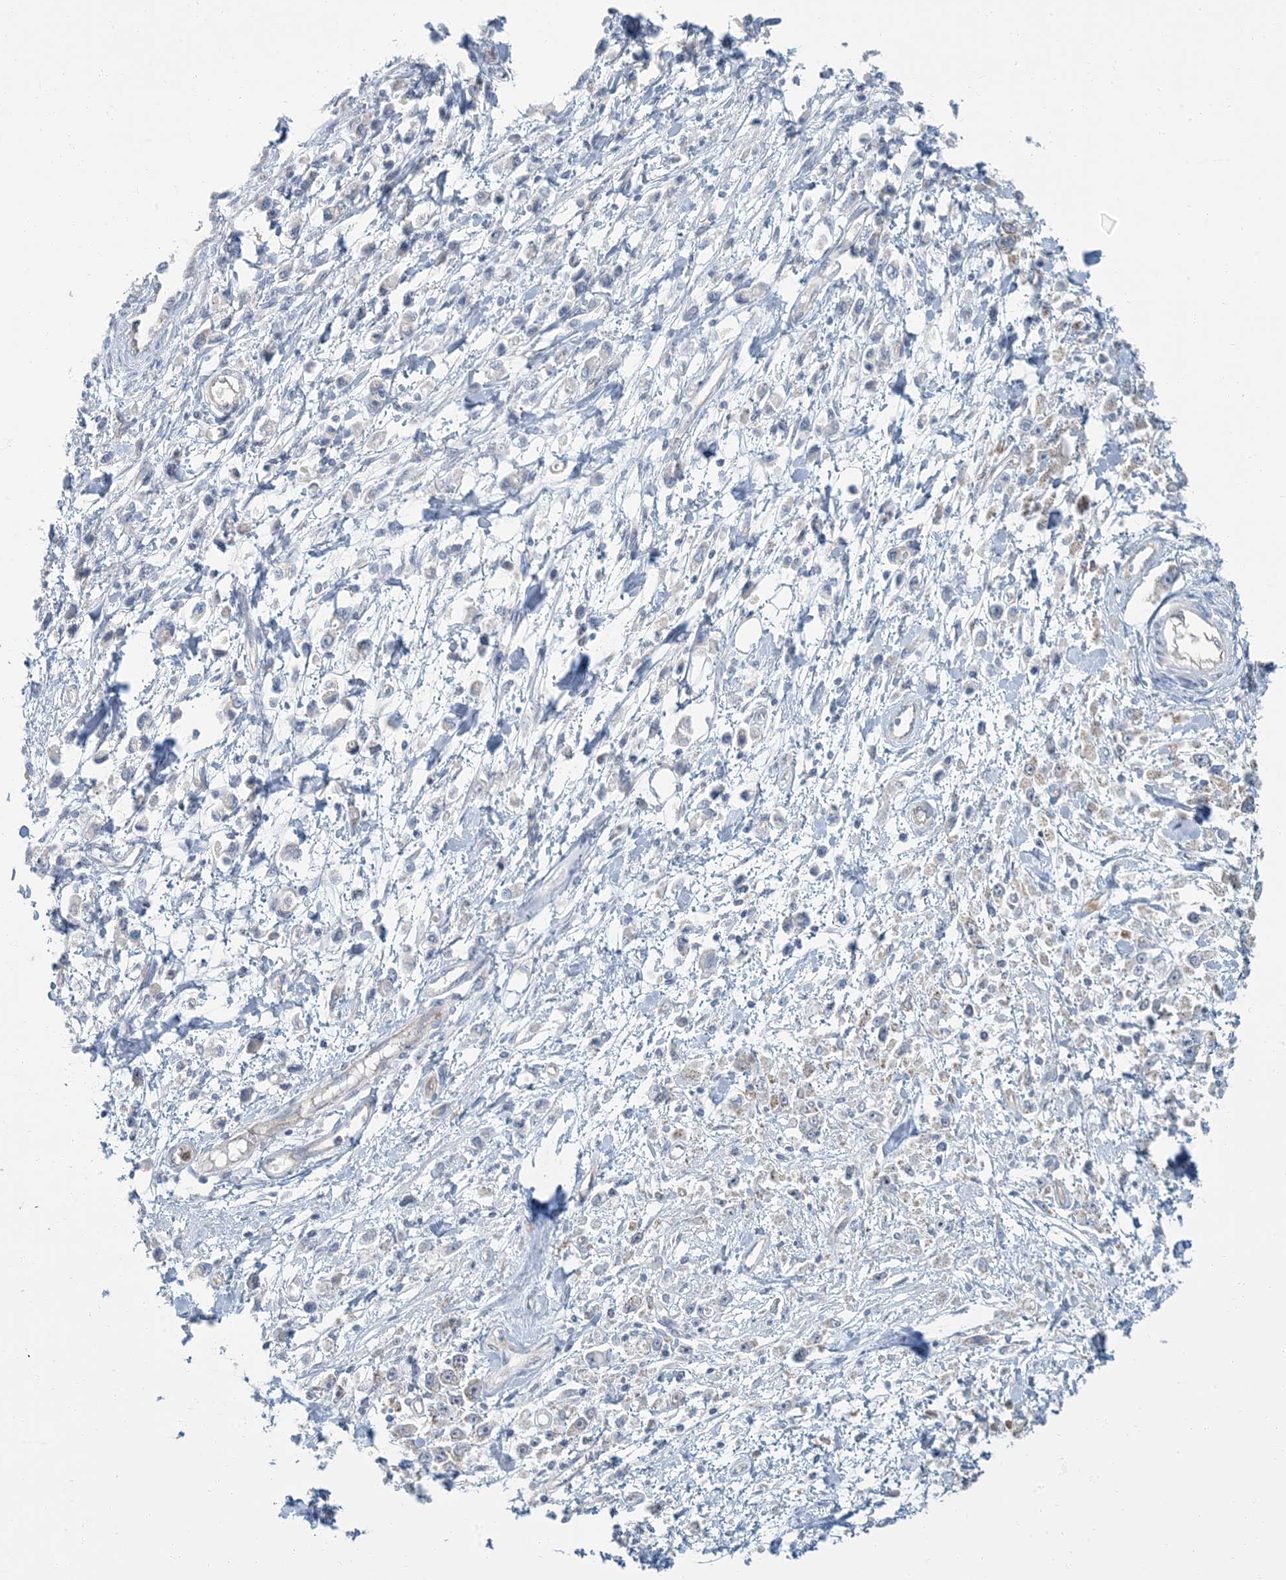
{"staining": {"intensity": "negative", "quantity": "none", "location": "none"}, "tissue": "stomach cancer", "cell_type": "Tumor cells", "image_type": "cancer", "snomed": [{"axis": "morphology", "description": "Adenocarcinoma, NOS"}, {"axis": "topography", "description": "Stomach"}], "caption": "Human stomach cancer stained for a protein using immunohistochemistry (IHC) exhibits no staining in tumor cells.", "gene": "EPHA4", "patient": {"sex": "female", "age": 59}}